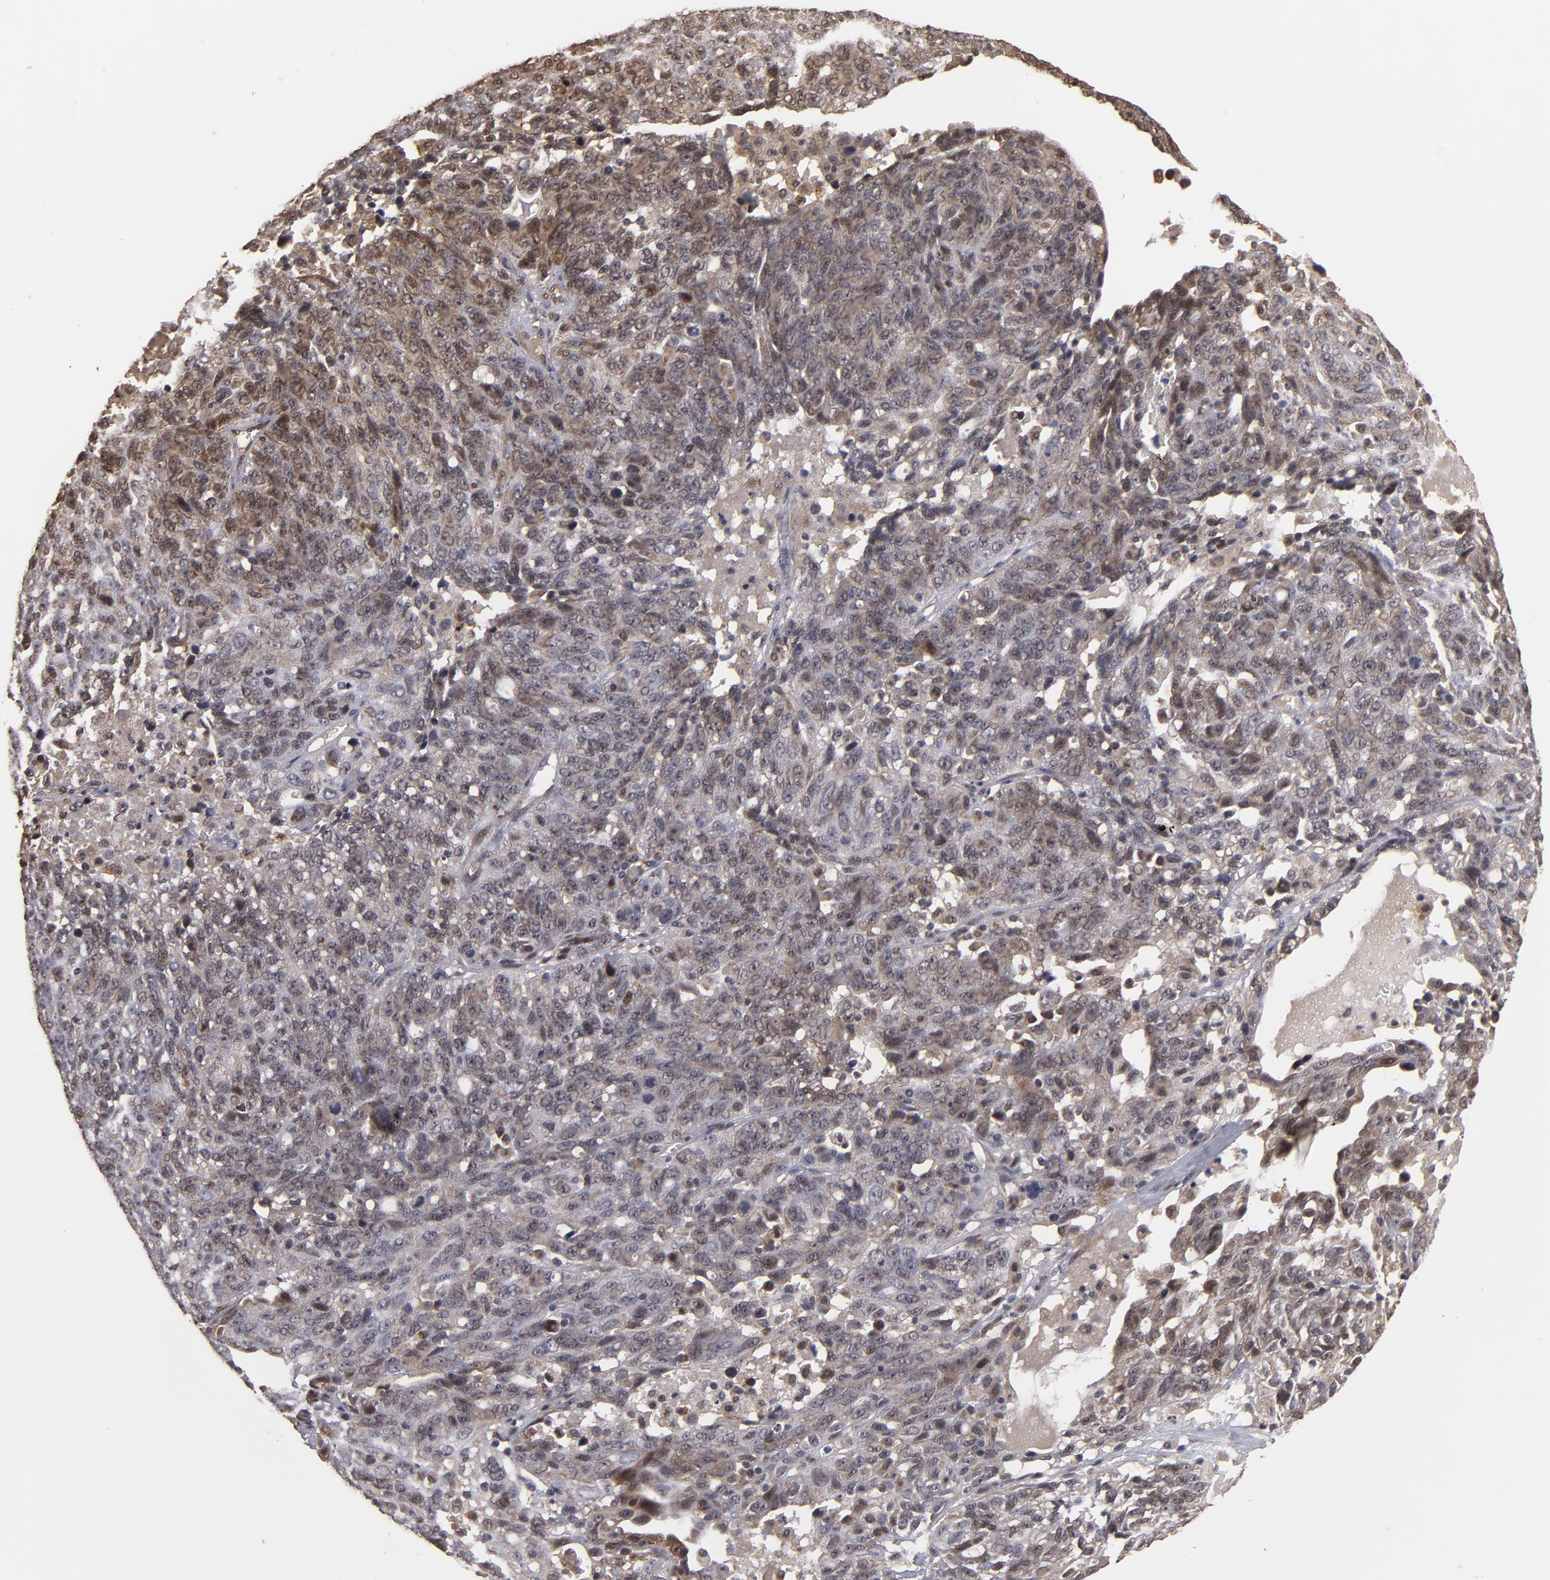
{"staining": {"intensity": "weak", "quantity": ">75%", "location": "cytoplasmic/membranous,nuclear"}, "tissue": "ovarian cancer", "cell_type": "Tumor cells", "image_type": "cancer", "snomed": [{"axis": "morphology", "description": "Cystadenocarcinoma, serous, NOS"}, {"axis": "topography", "description": "Ovary"}], "caption": "Protein analysis of ovarian serous cystadenocarcinoma tissue shows weak cytoplasmic/membranous and nuclear staining in approximately >75% of tumor cells. The staining is performed using DAB brown chromogen to label protein expression. The nuclei are counter-stained blue using hematoxylin.", "gene": "CUL5", "patient": {"sex": "female", "age": 71}}